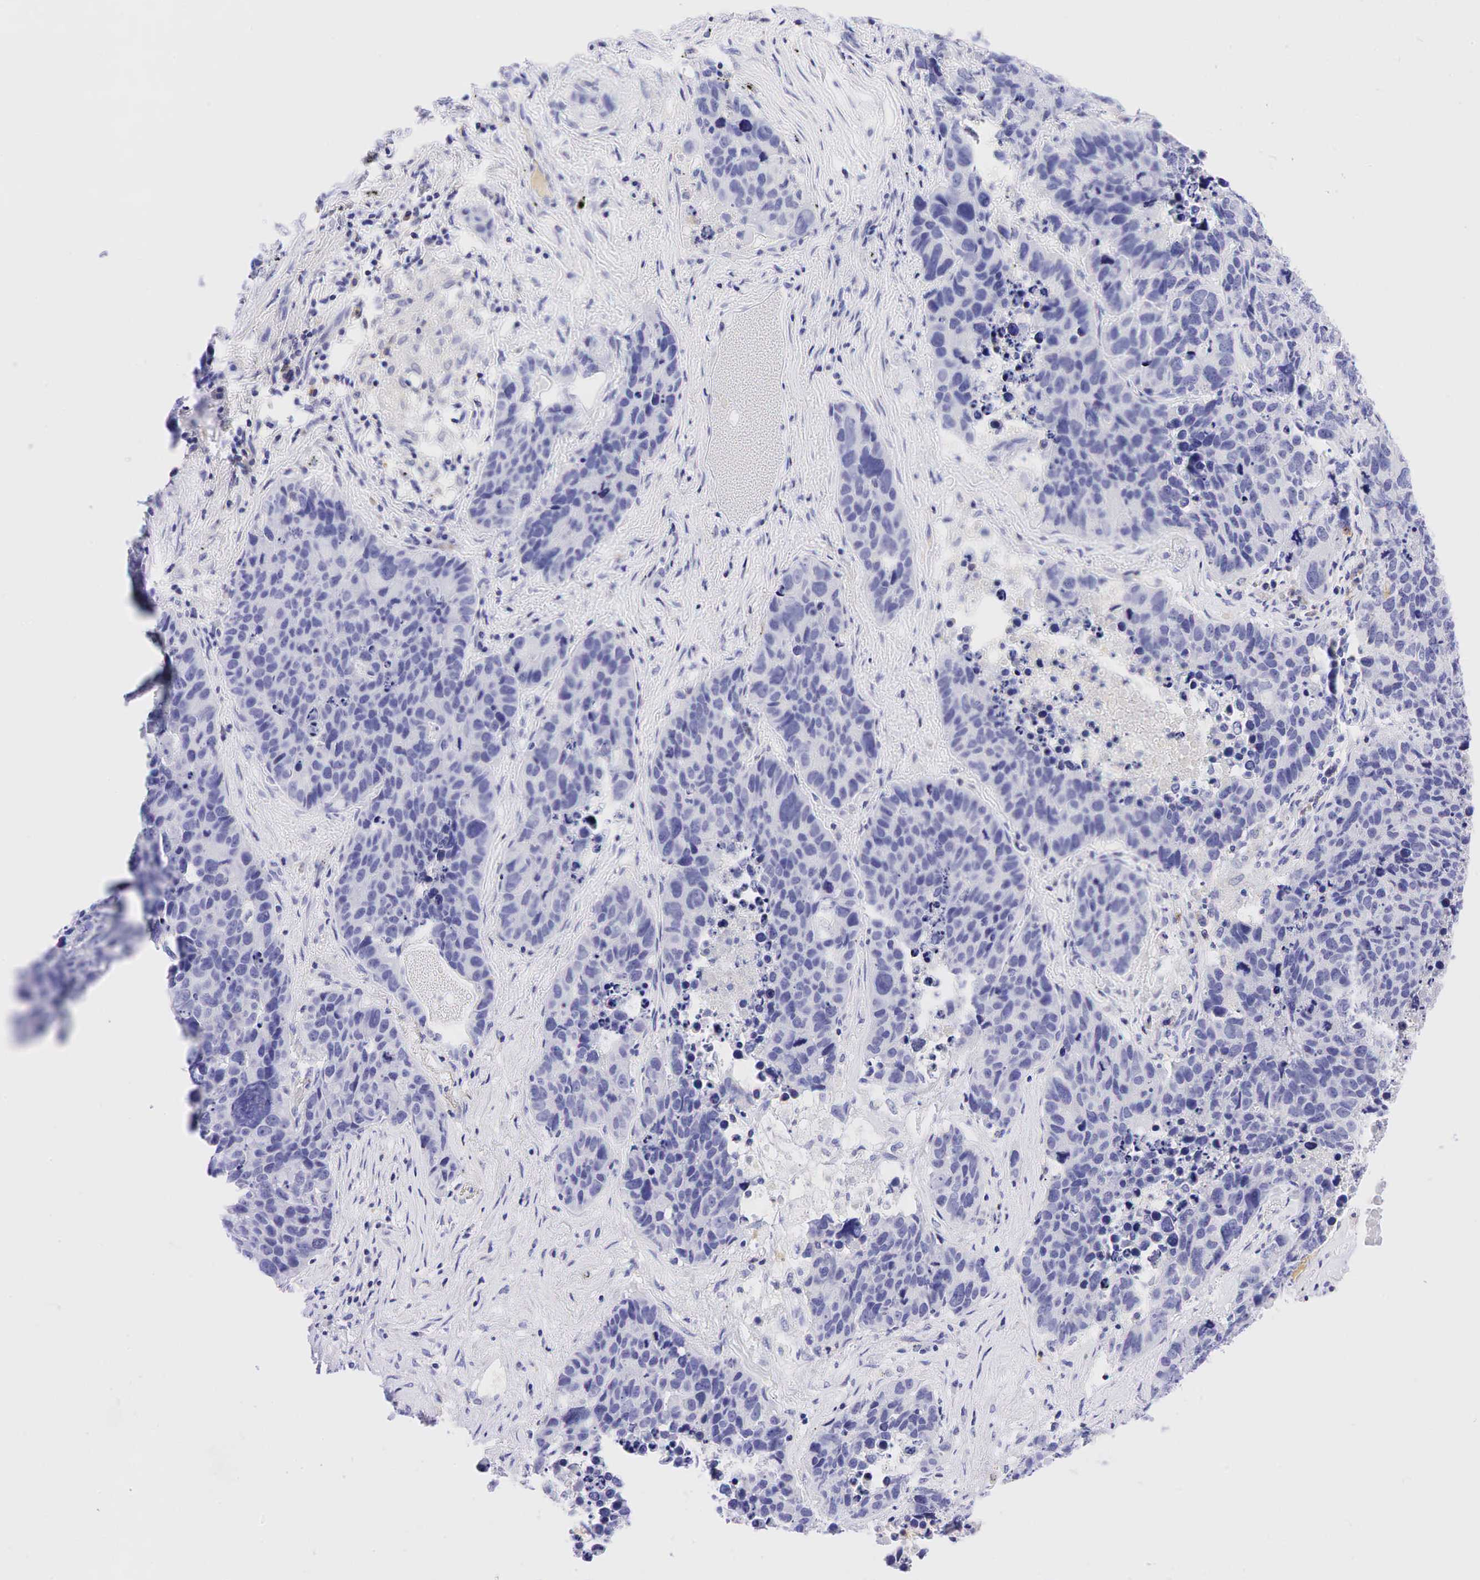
{"staining": {"intensity": "negative", "quantity": "none", "location": "none"}, "tissue": "lung cancer", "cell_type": "Tumor cells", "image_type": "cancer", "snomed": [{"axis": "morphology", "description": "Carcinoid, malignant, NOS"}, {"axis": "topography", "description": "Lung"}], "caption": "A histopathology image of human lung cancer is negative for staining in tumor cells.", "gene": "TNFRSF8", "patient": {"sex": "male", "age": 60}}